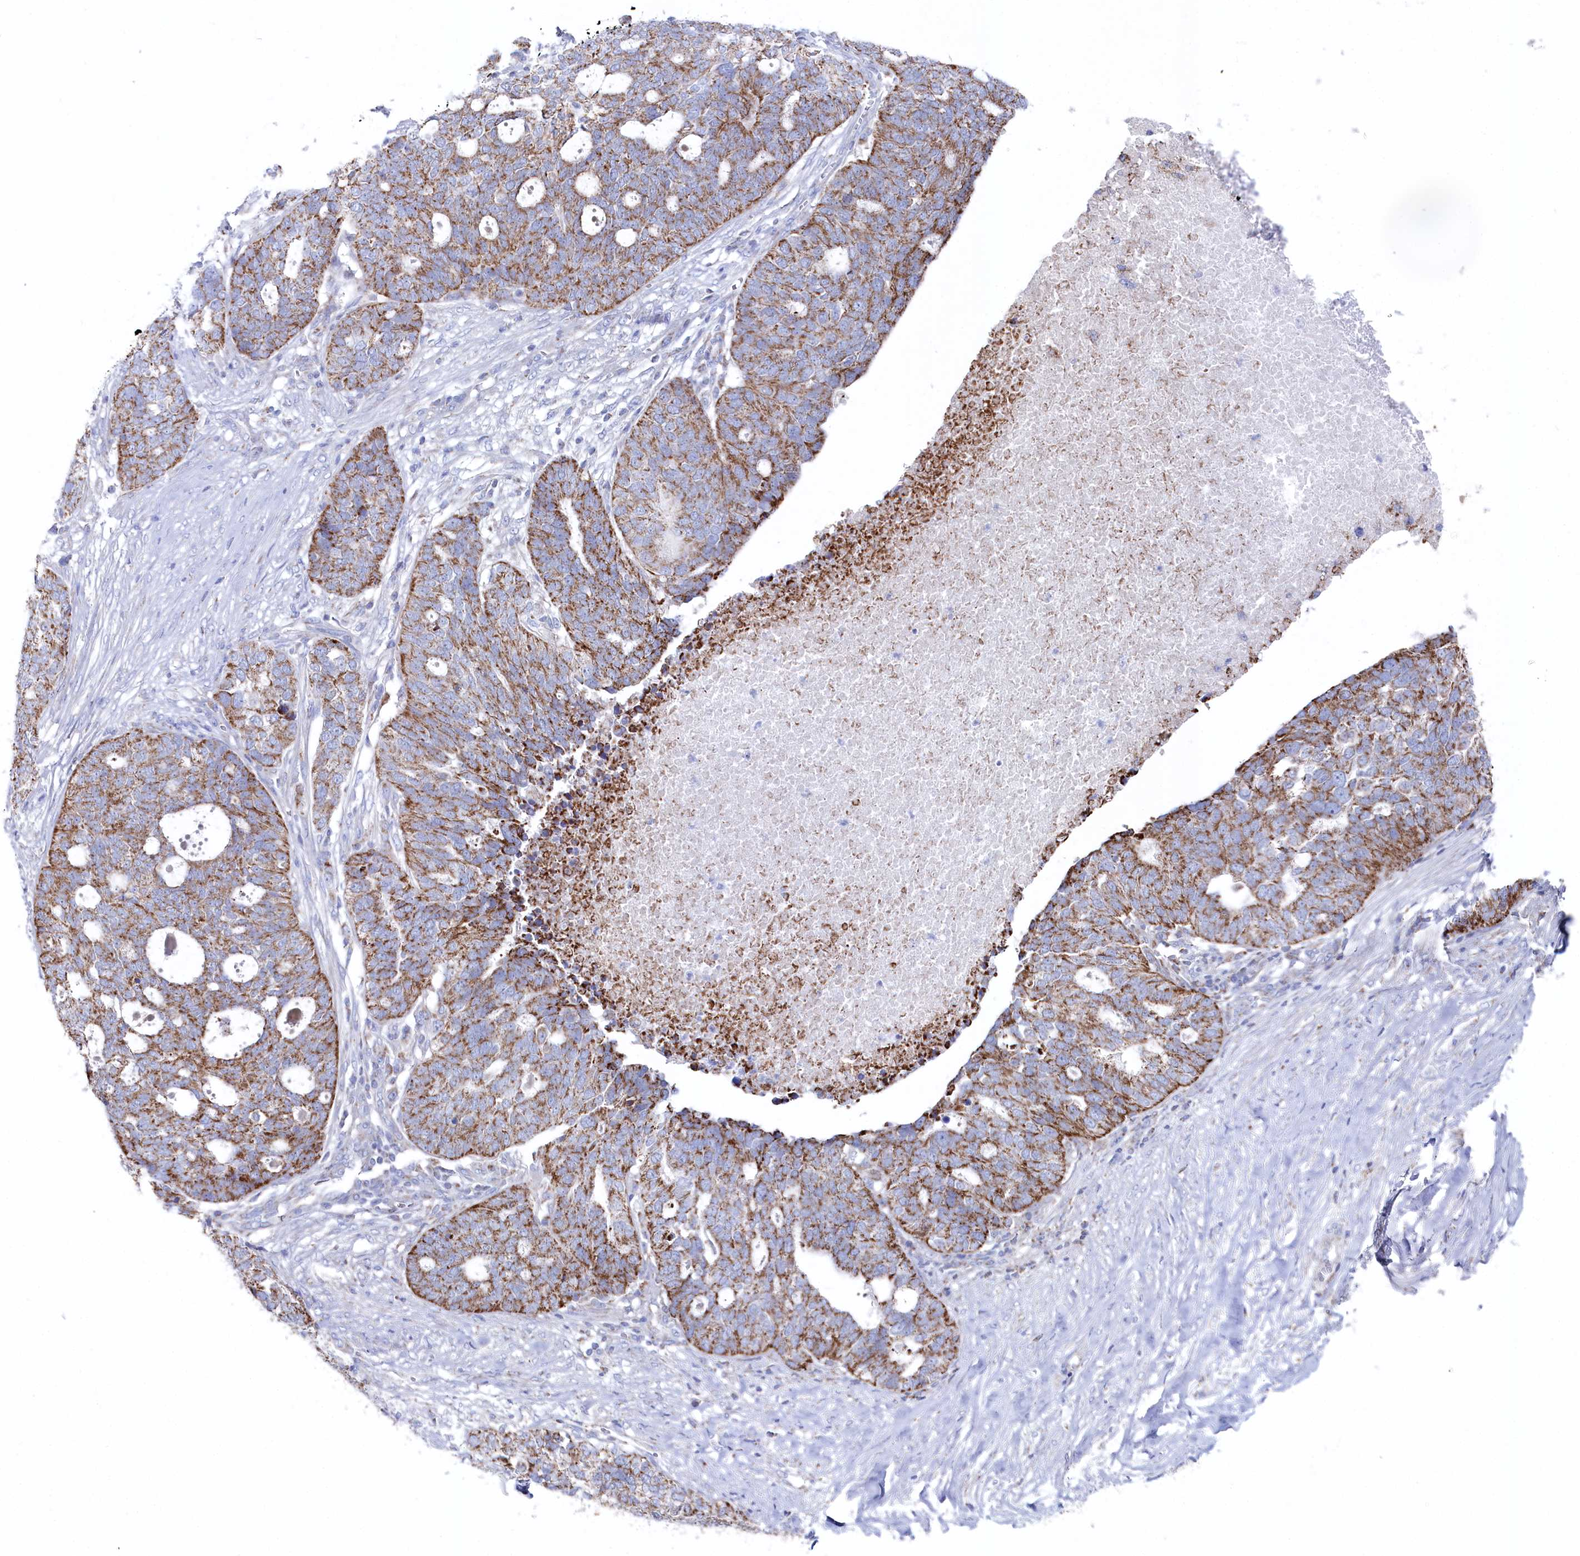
{"staining": {"intensity": "moderate", "quantity": ">75%", "location": "cytoplasmic/membranous"}, "tissue": "ovarian cancer", "cell_type": "Tumor cells", "image_type": "cancer", "snomed": [{"axis": "morphology", "description": "Cystadenocarcinoma, serous, NOS"}, {"axis": "topography", "description": "Ovary"}], "caption": "Ovarian serous cystadenocarcinoma tissue shows moderate cytoplasmic/membranous positivity in about >75% of tumor cells", "gene": "GLS2", "patient": {"sex": "female", "age": 59}}